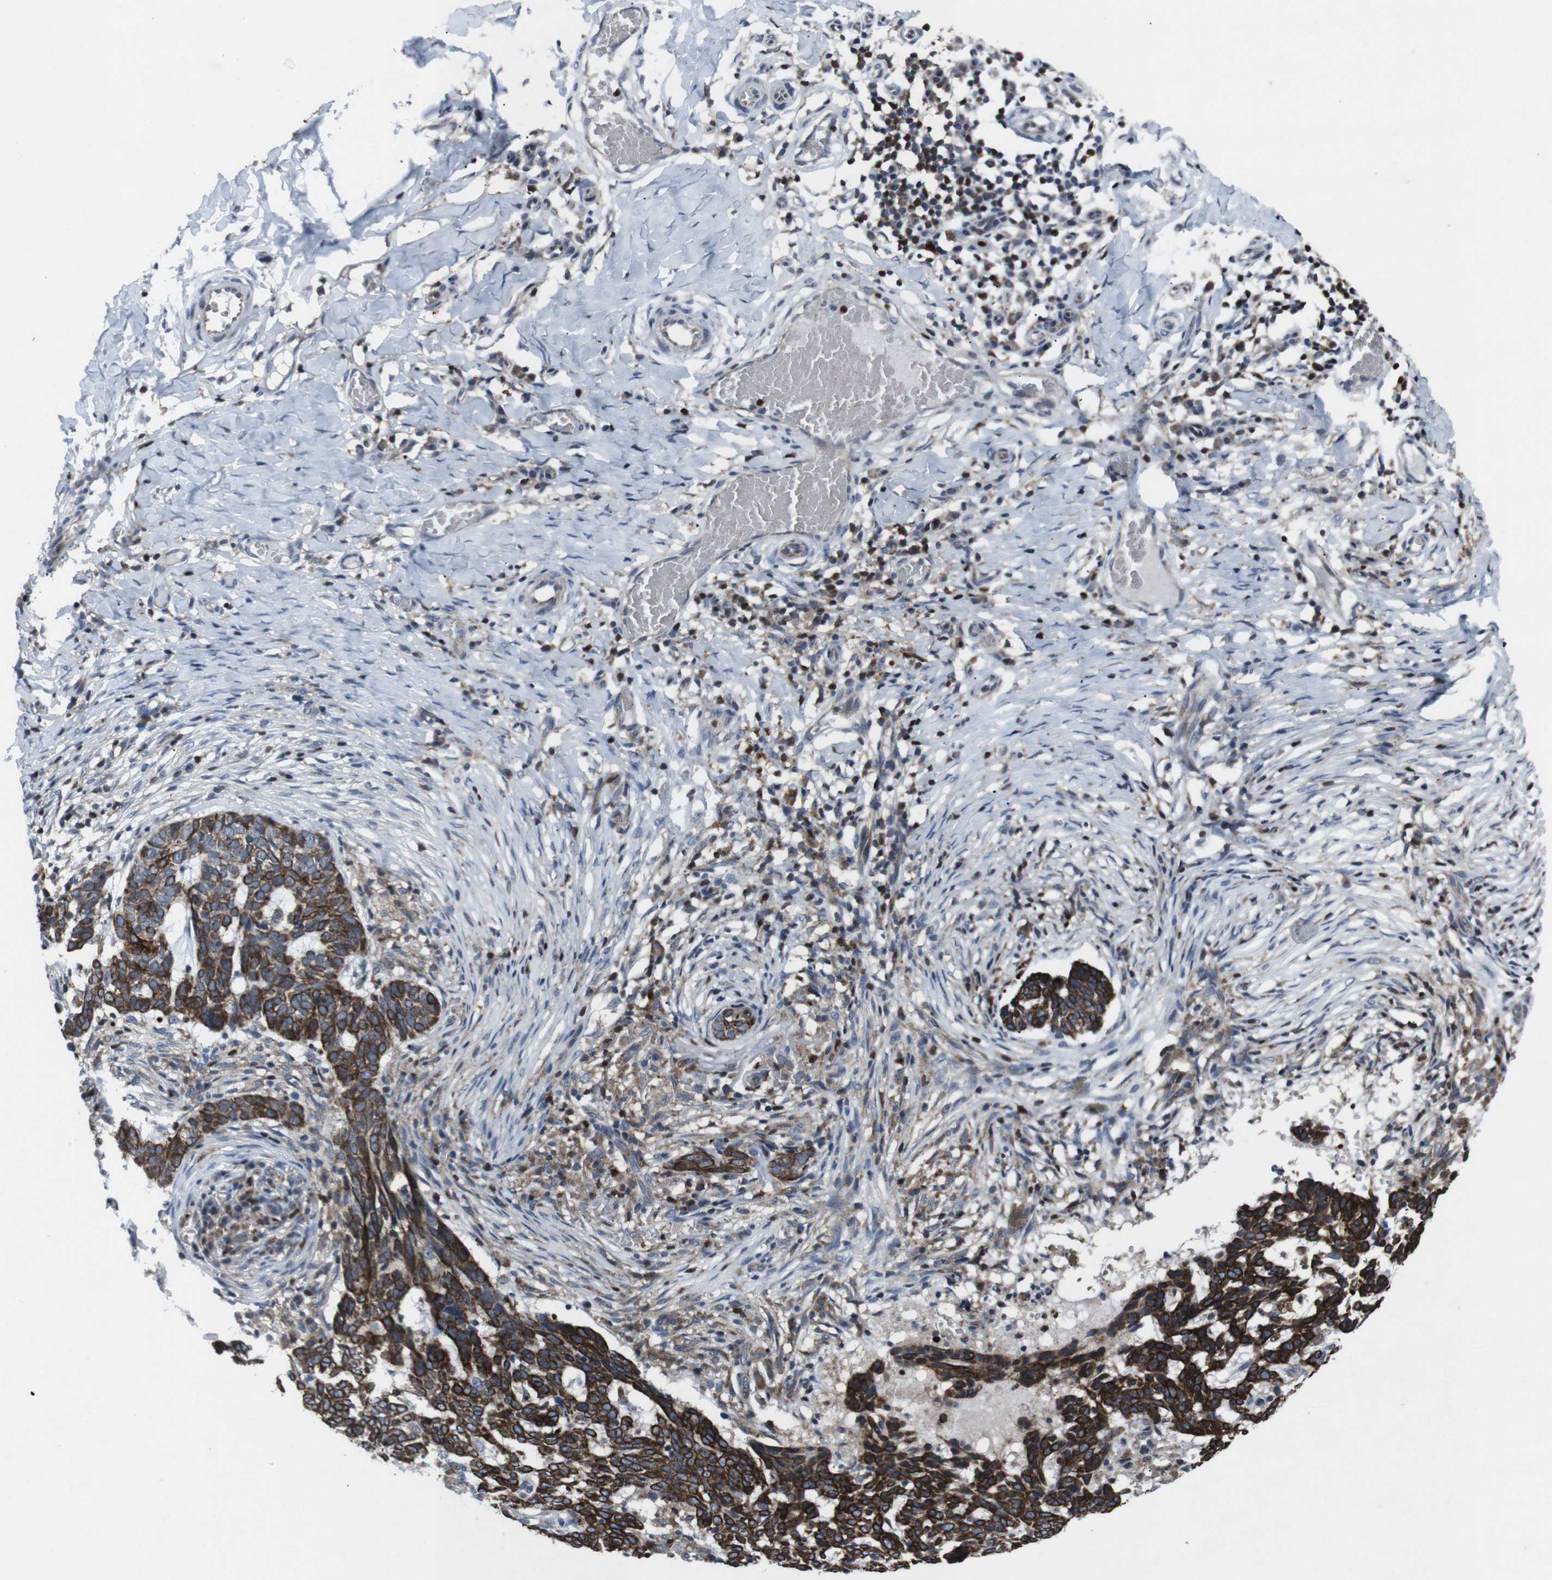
{"staining": {"intensity": "strong", "quantity": ">75%", "location": "cytoplasmic/membranous"}, "tissue": "skin cancer", "cell_type": "Tumor cells", "image_type": "cancer", "snomed": [{"axis": "morphology", "description": "Basal cell carcinoma"}, {"axis": "topography", "description": "Skin"}], "caption": "A high amount of strong cytoplasmic/membranous staining is appreciated in about >75% of tumor cells in skin cancer tissue.", "gene": "STAT4", "patient": {"sex": "male", "age": 85}}